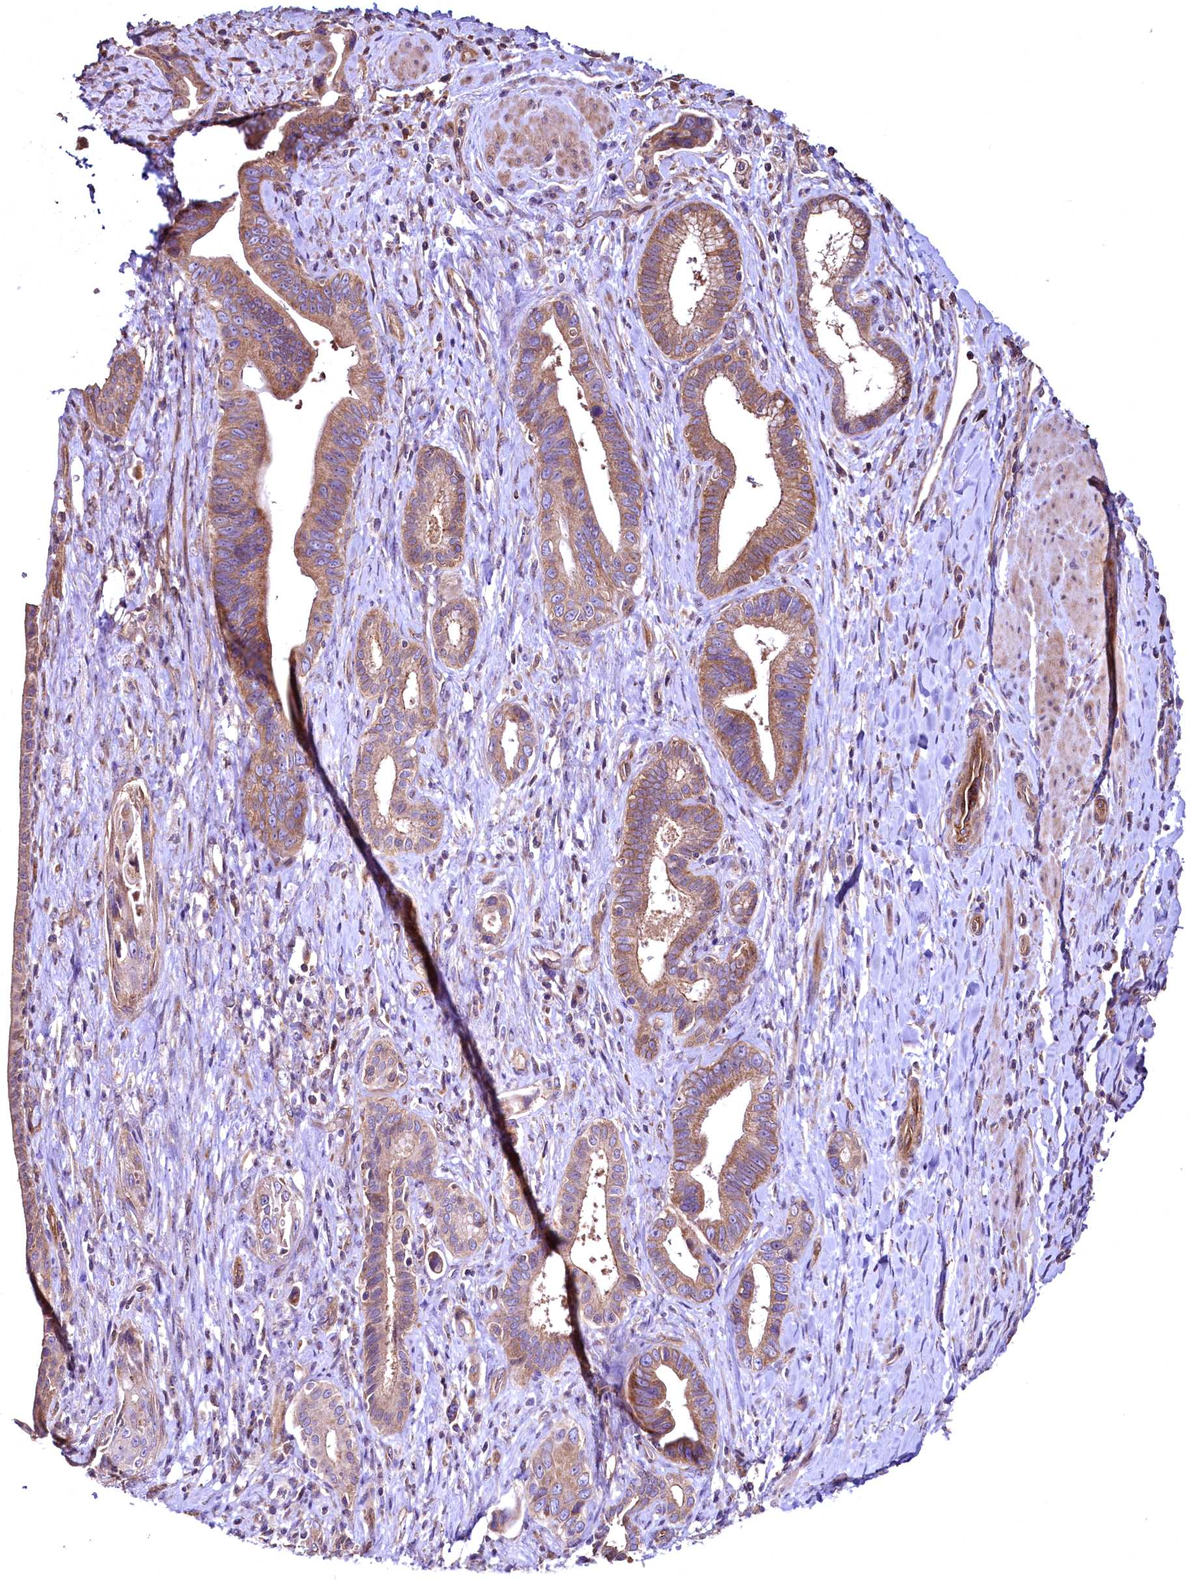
{"staining": {"intensity": "moderate", "quantity": ">75%", "location": "cytoplasmic/membranous"}, "tissue": "pancreatic cancer", "cell_type": "Tumor cells", "image_type": "cancer", "snomed": [{"axis": "morphology", "description": "Adenocarcinoma, NOS"}, {"axis": "topography", "description": "Pancreas"}], "caption": "A medium amount of moderate cytoplasmic/membranous positivity is seen in about >75% of tumor cells in pancreatic cancer tissue.", "gene": "TBCEL", "patient": {"sex": "female", "age": 55}}